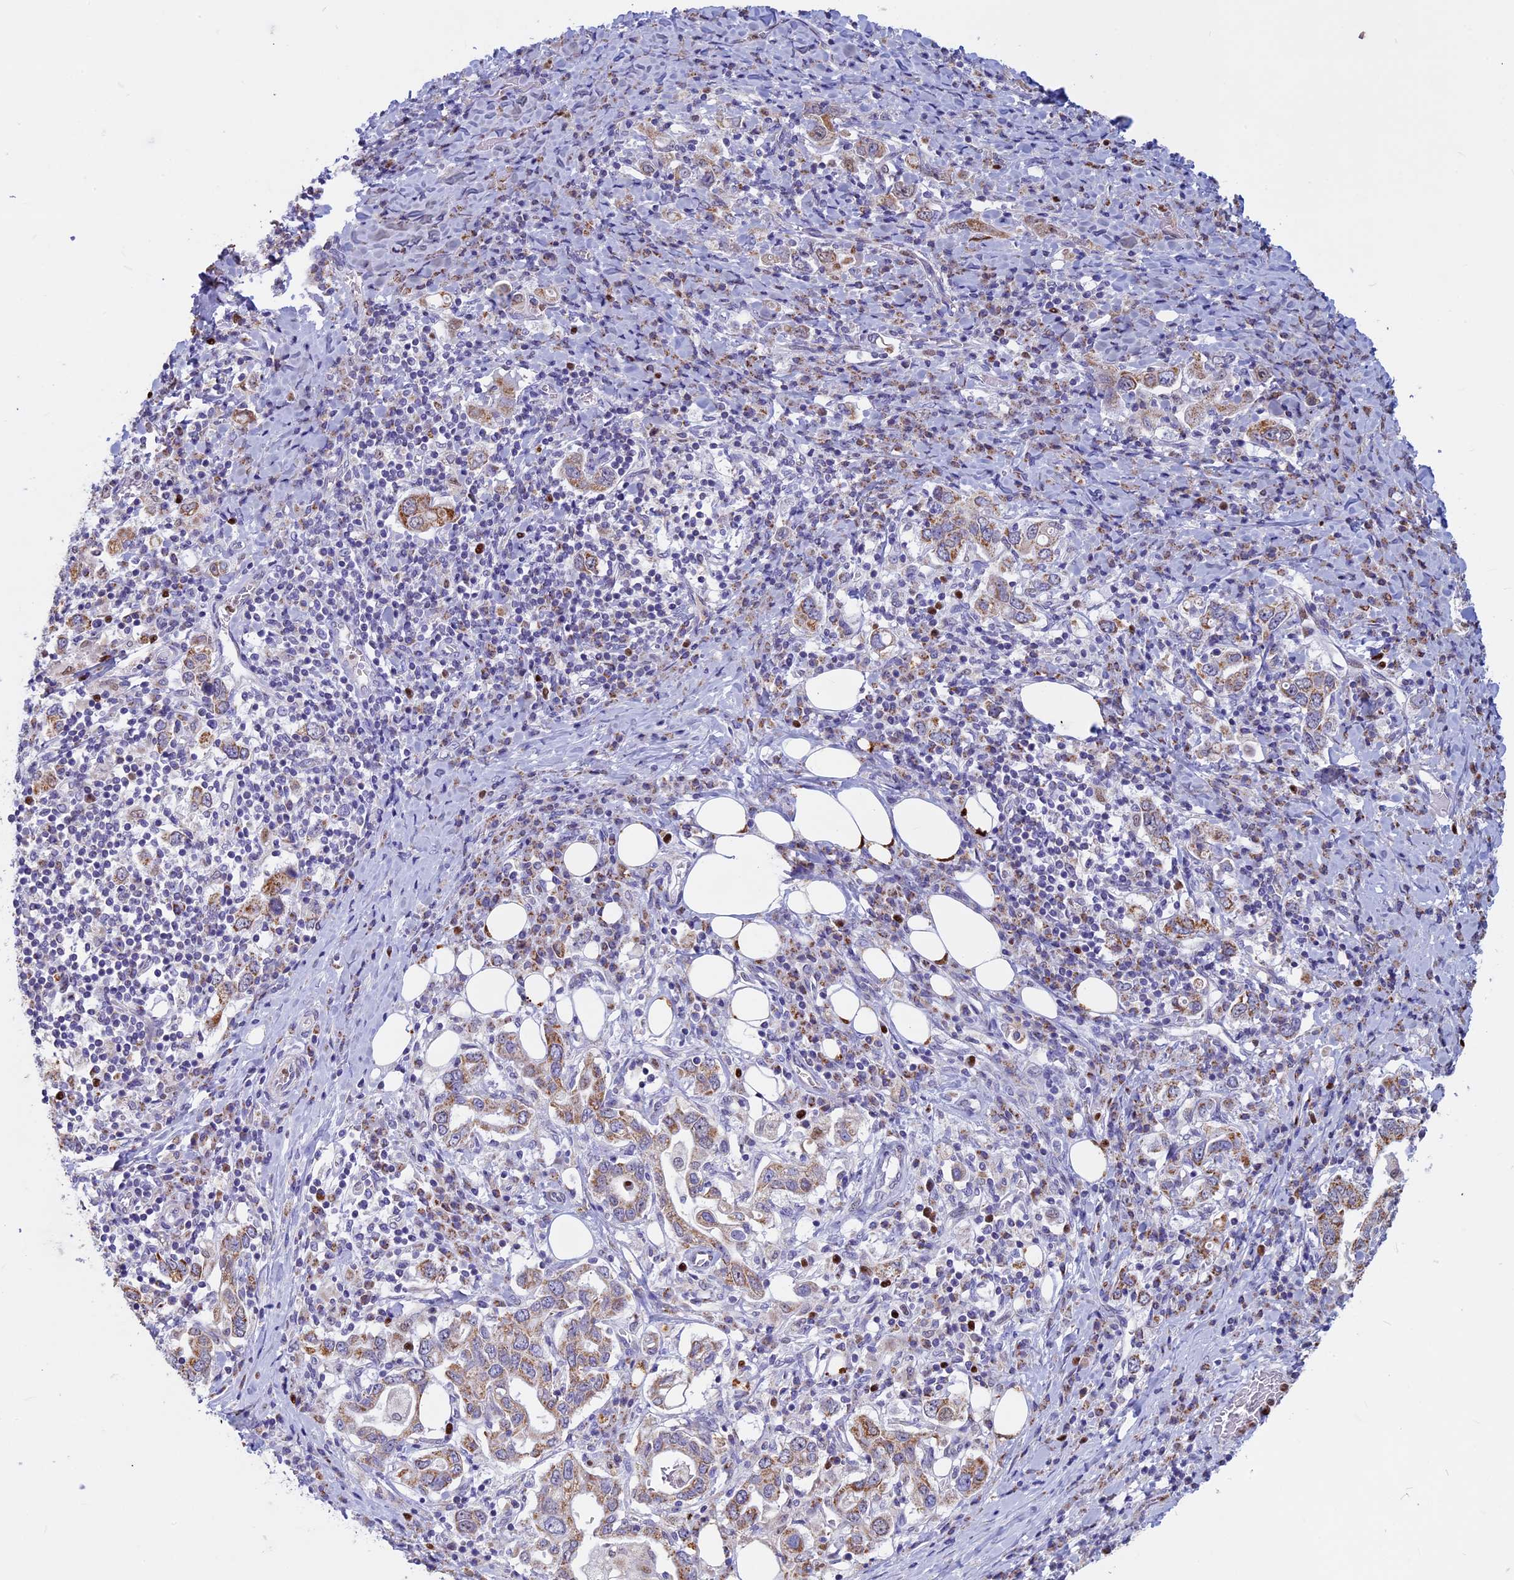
{"staining": {"intensity": "weak", "quantity": ">75%", "location": "cytoplasmic/membranous"}, "tissue": "stomach cancer", "cell_type": "Tumor cells", "image_type": "cancer", "snomed": [{"axis": "morphology", "description": "Adenocarcinoma, NOS"}, {"axis": "topography", "description": "Stomach, upper"}, {"axis": "topography", "description": "Stomach"}], "caption": "Human adenocarcinoma (stomach) stained with a brown dye reveals weak cytoplasmic/membranous positive positivity in approximately >75% of tumor cells.", "gene": "ACSS1", "patient": {"sex": "male", "age": 62}}